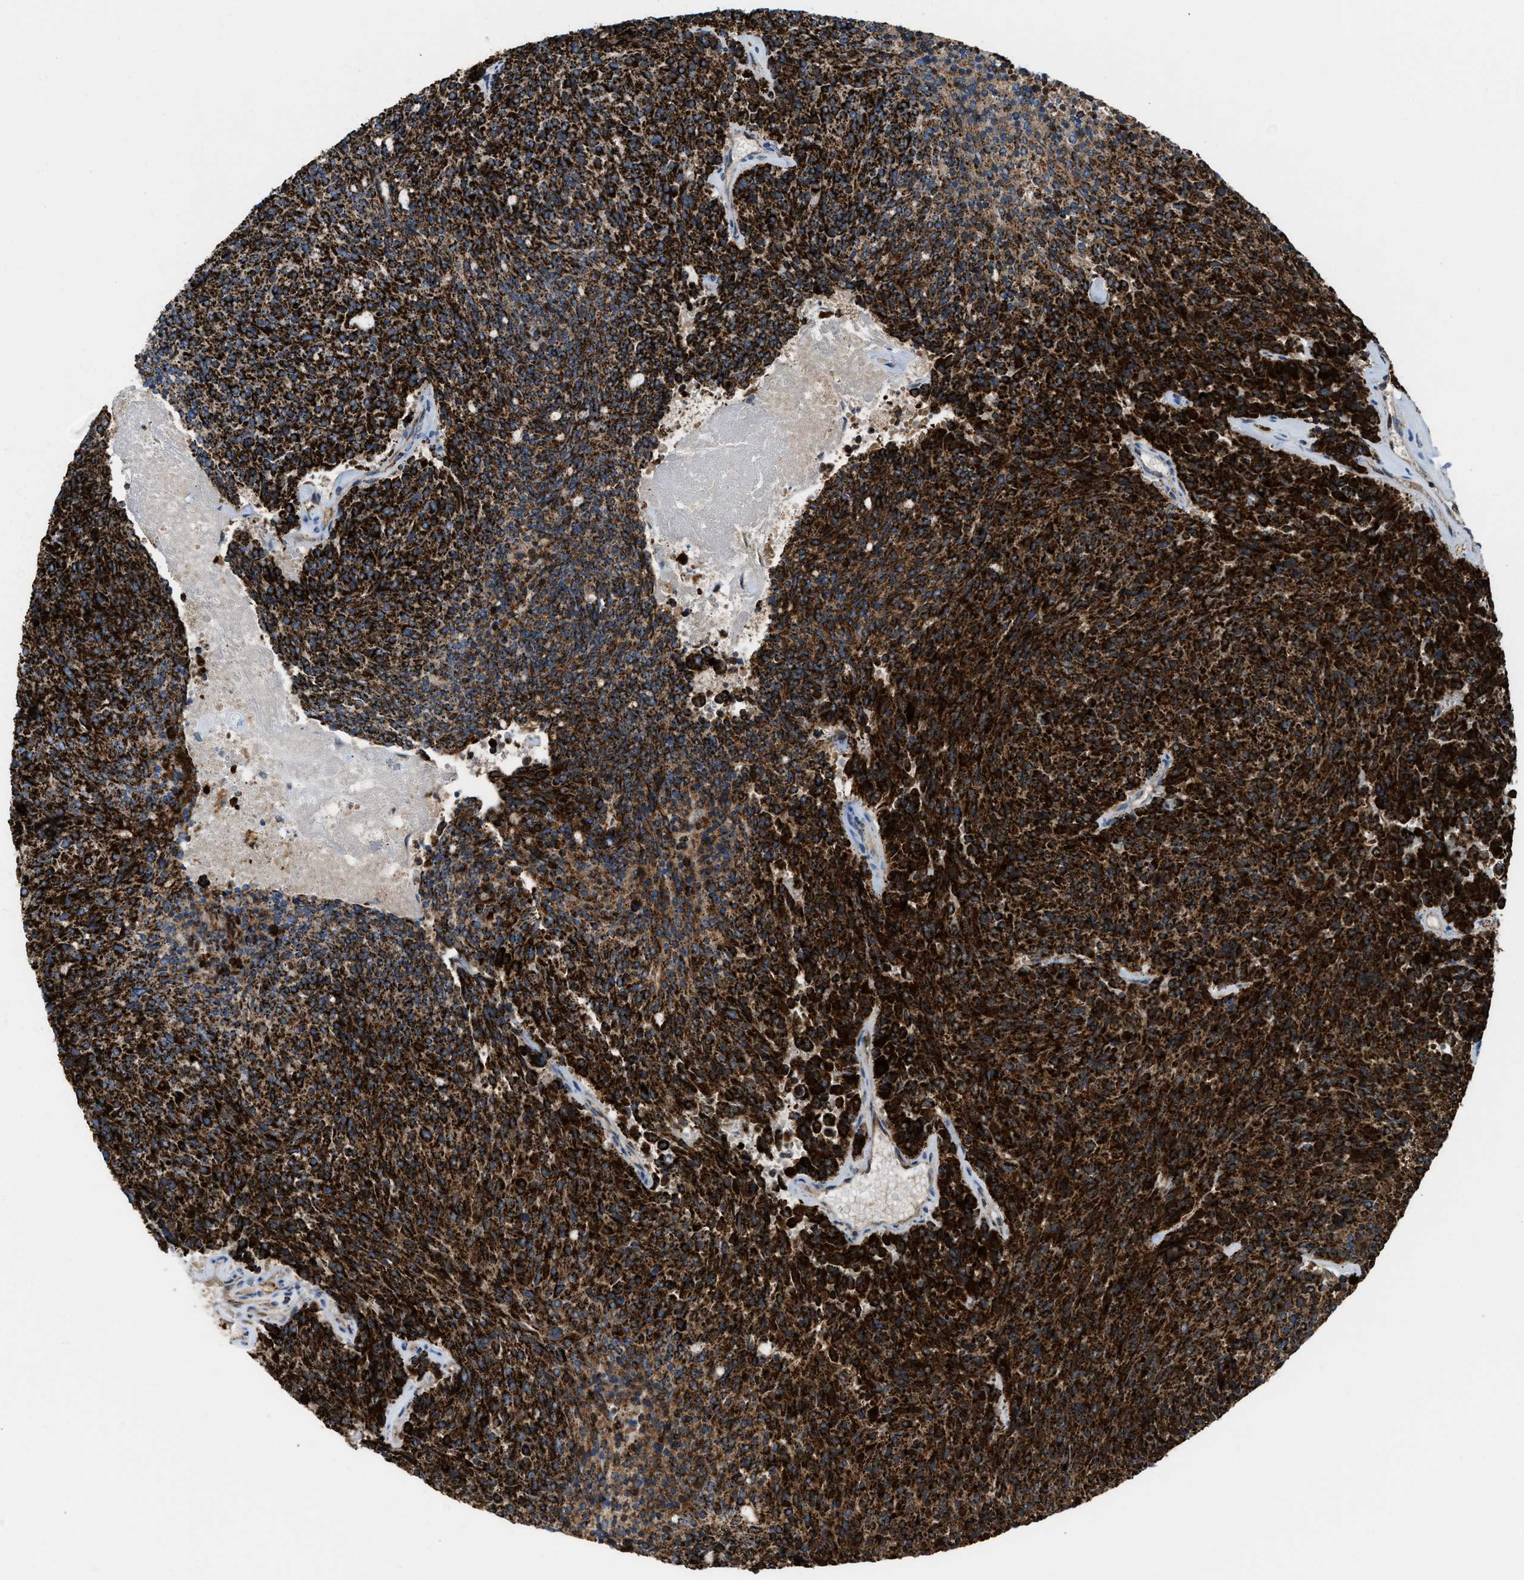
{"staining": {"intensity": "strong", "quantity": ">75%", "location": "cytoplasmic/membranous"}, "tissue": "carcinoid", "cell_type": "Tumor cells", "image_type": "cancer", "snomed": [{"axis": "morphology", "description": "Carcinoid, malignant, NOS"}, {"axis": "topography", "description": "Pancreas"}], "caption": "Immunohistochemistry (IHC) (DAB) staining of human carcinoid displays strong cytoplasmic/membranous protein expression in about >75% of tumor cells.", "gene": "ECHS1", "patient": {"sex": "female", "age": 54}}